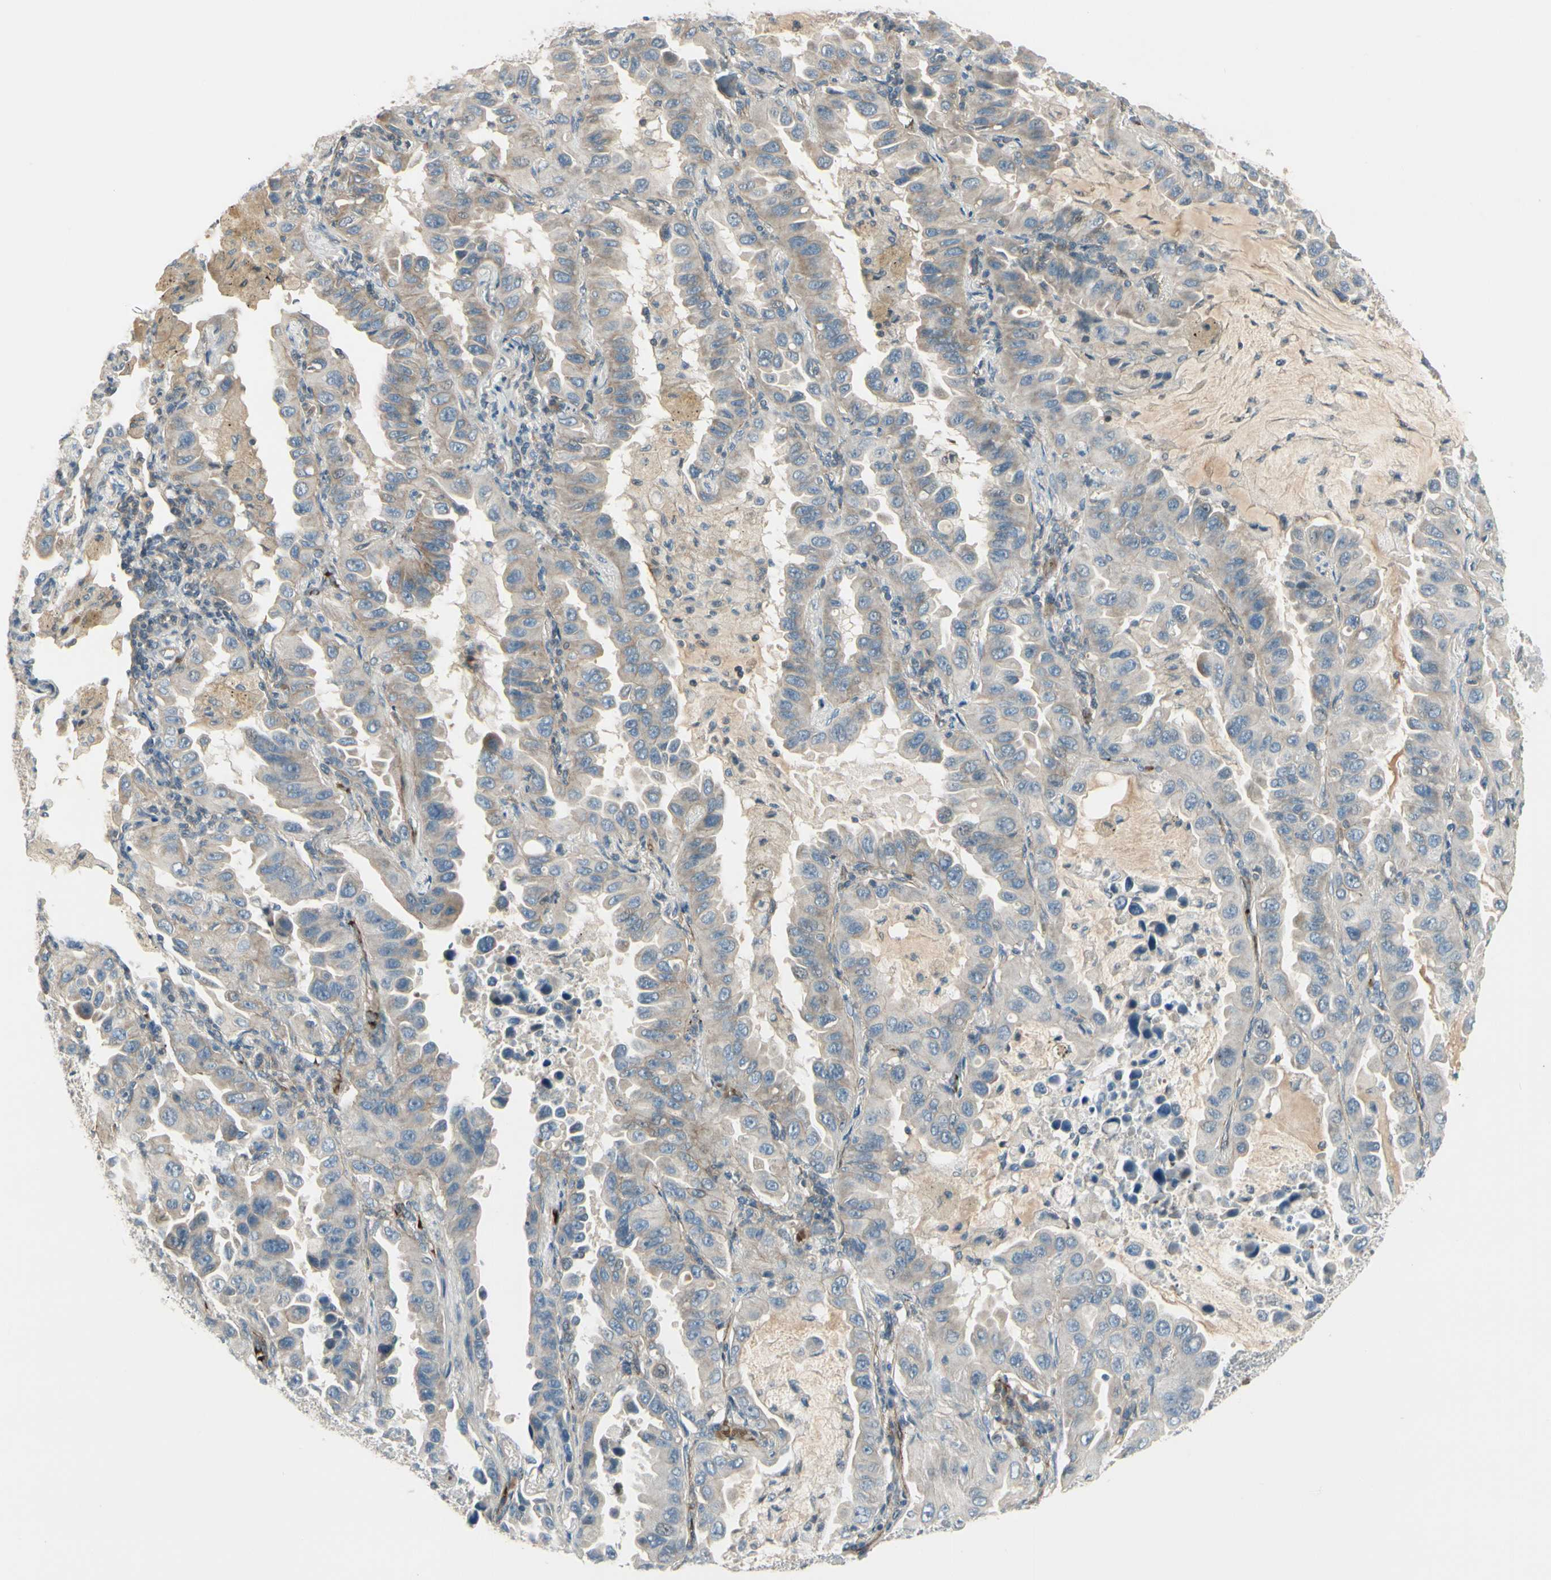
{"staining": {"intensity": "weak", "quantity": "<25%", "location": "cytoplasmic/membranous"}, "tissue": "lung cancer", "cell_type": "Tumor cells", "image_type": "cancer", "snomed": [{"axis": "morphology", "description": "Adenocarcinoma, NOS"}, {"axis": "topography", "description": "Lung"}], "caption": "Photomicrograph shows no protein positivity in tumor cells of adenocarcinoma (lung) tissue. (Stains: DAB immunohistochemistry with hematoxylin counter stain, Microscopy: brightfield microscopy at high magnification).", "gene": "PPP3CB", "patient": {"sex": "male", "age": 64}}